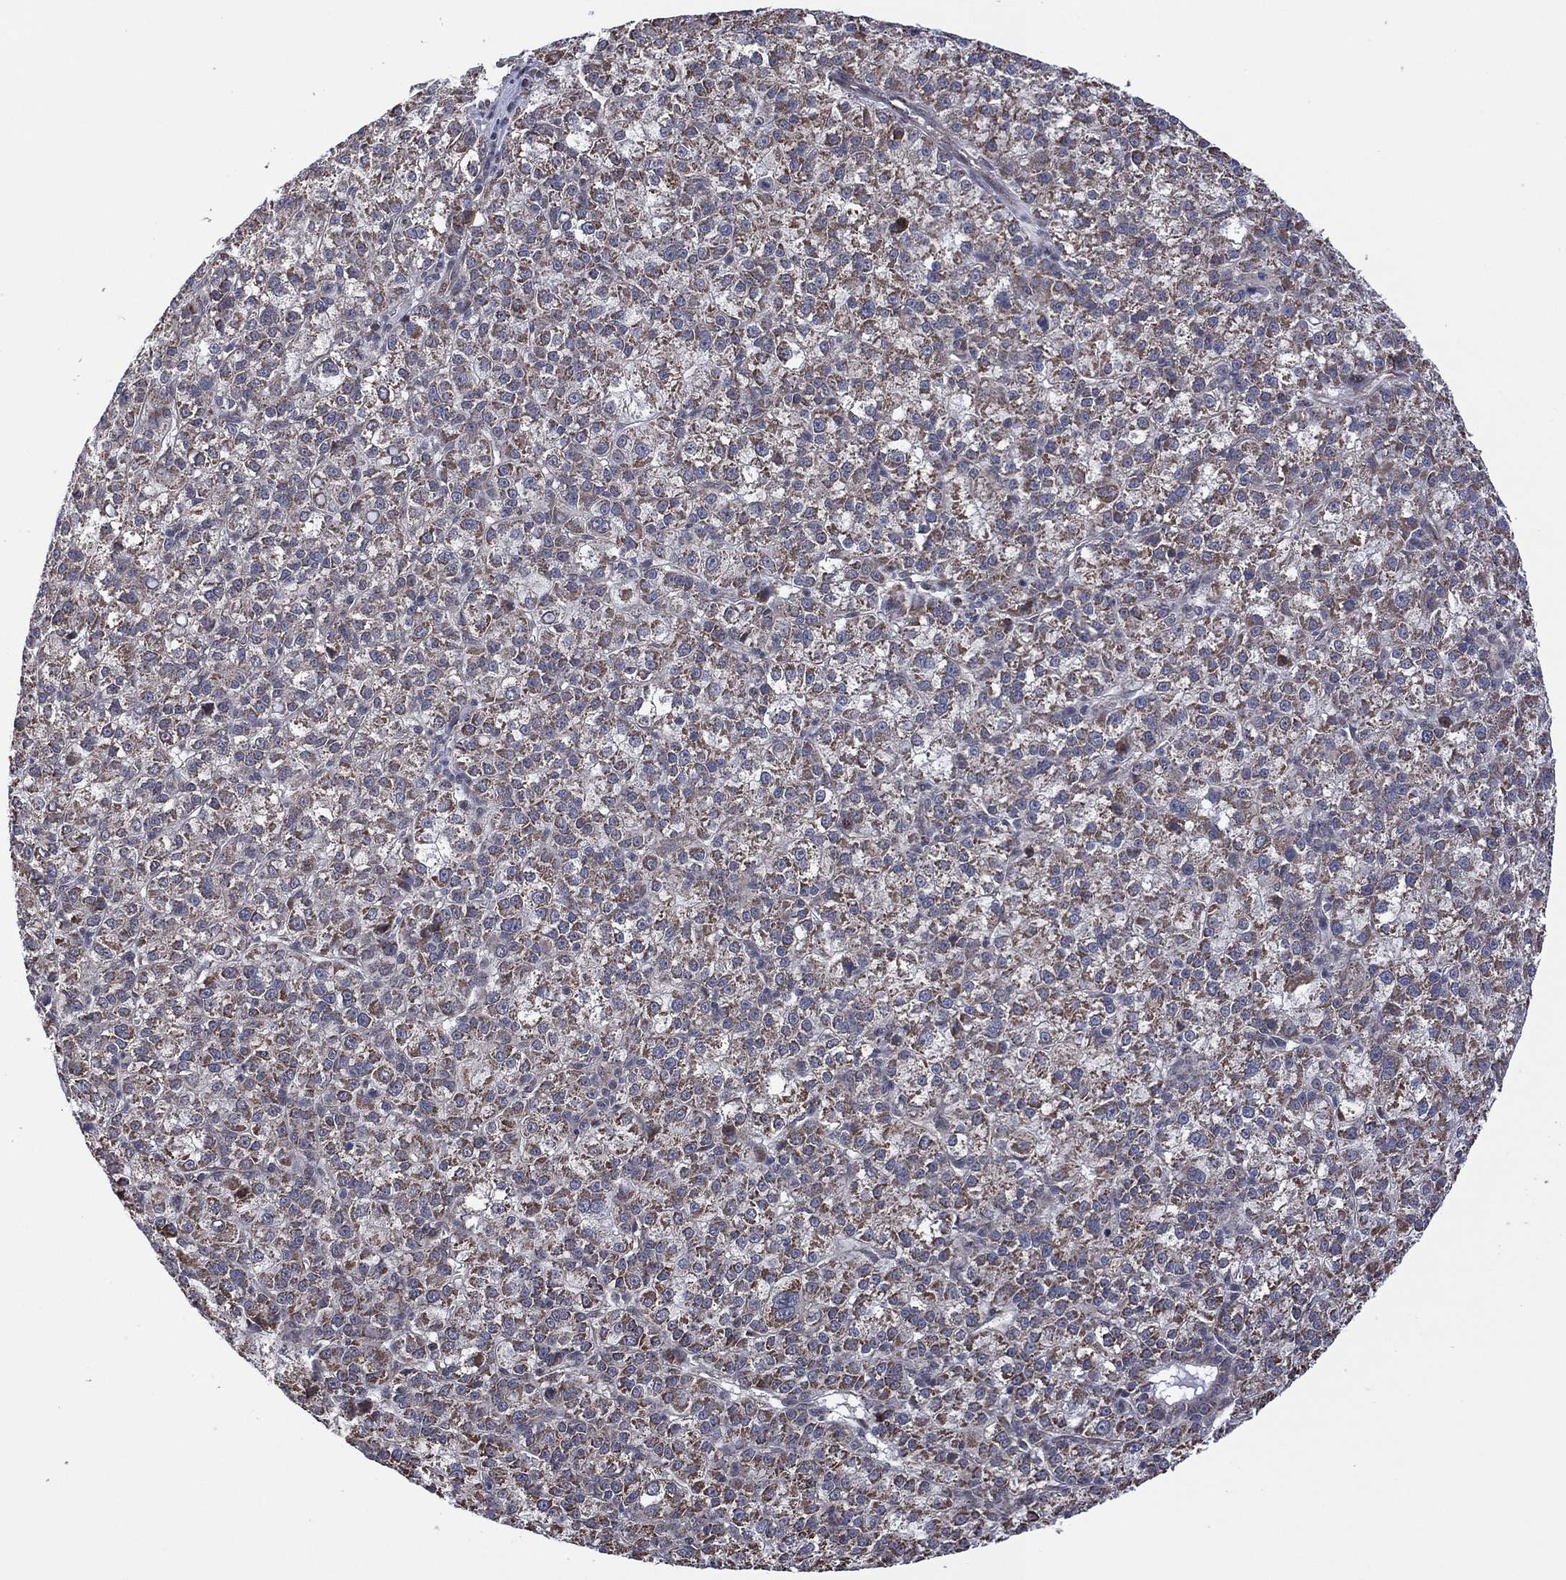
{"staining": {"intensity": "moderate", "quantity": "<25%", "location": "cytoplasmic/membranous"}, "tissue": "liver cancer", "cell_type": "Tumor cells", "image_type": "cancer", "snomed": [{"axis": "morphology", "description": "Carcinoma, Hepatocellular, NOS"}, {"axis": "topography", "description": "Liver"}], "caption": "A brown stain highlights moderate cytoplasmic/membranous staining of a protein in liver cancer tumor cells.", "gene": "PIDD1", "patient": {"sex": "female", "age": 60}}